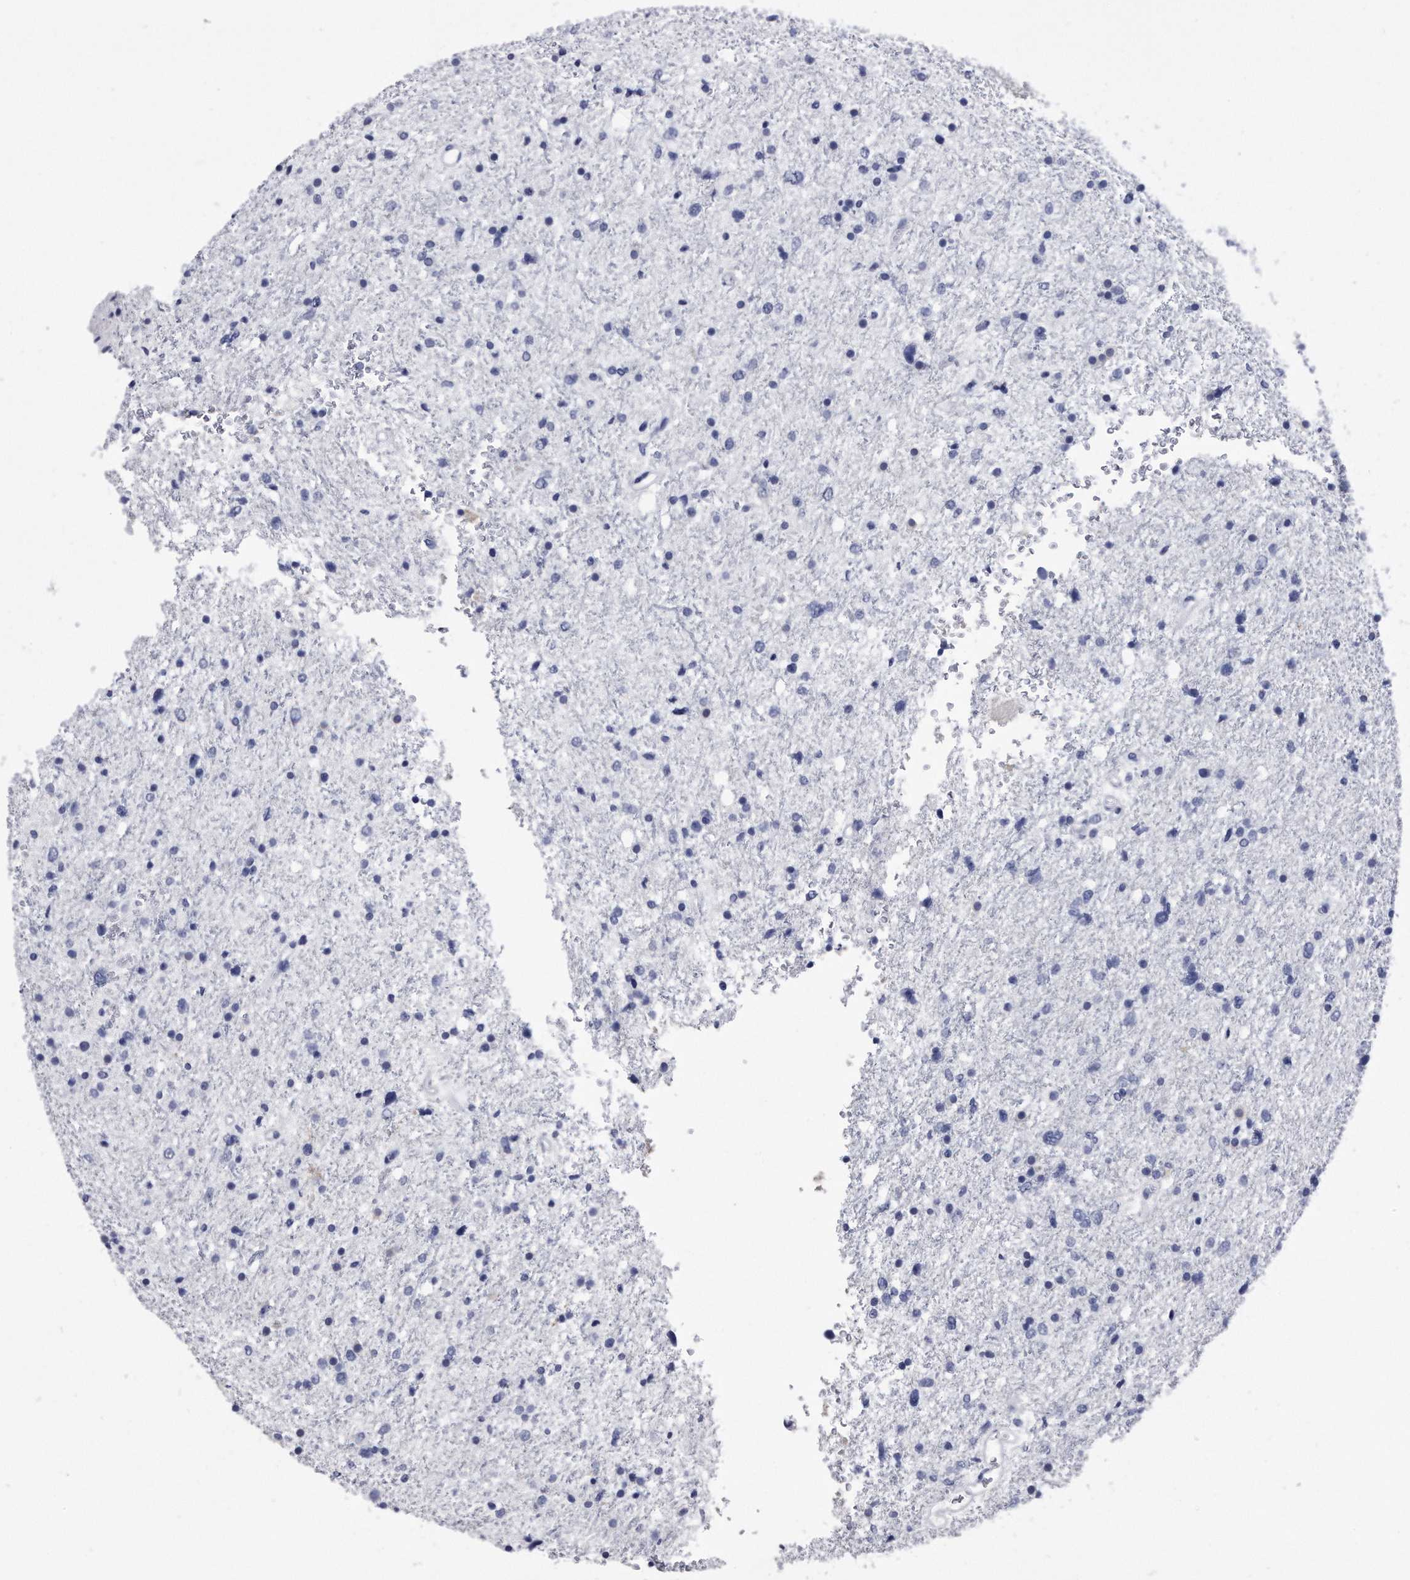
{"staining": {"intensity": "negative", "quantity": "none", "location": "none"}, "tissue": "glioma", "cell_type": "Tumor cells", "image_type": "cancer", "snomed": [{"axis": "morphology", "description": "Glioma, malignant, Low grade"}, {"axis": "topography", "description": "Brain"}], "caption": "Tumor cells show no significant positivity in glioma.", "gene": "KCTD8", "patient": {"sex": "female", "age": 37}}